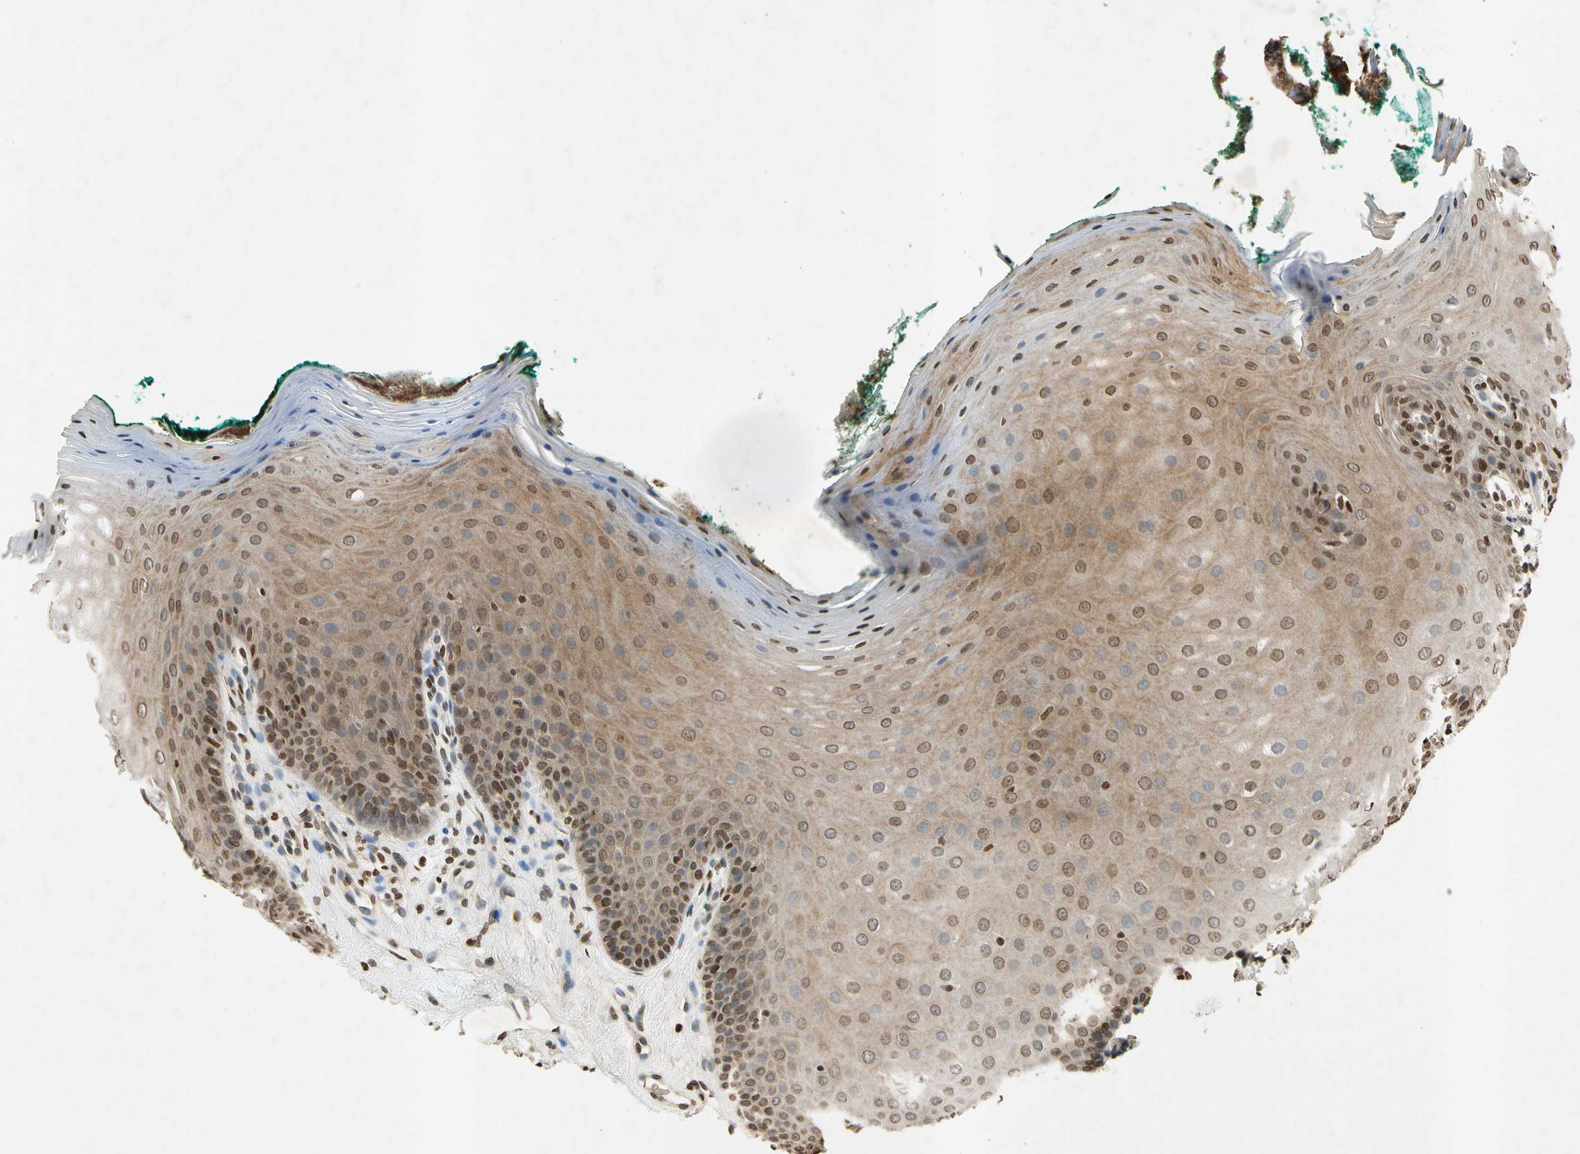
{"staining": {"intensity": "moderate", "quantity": ">75%", "location": "cytoplasmic/membranous,nuclear"}, "tissue": "oral mucosa", "cell_type": "Squamous epithelial cells", "image_type": "normal", "snomed": [{"axis": "morphology", "description": "Normal tissue, NOS"}, {"axis": "topography", "description": "Skeletal muscle"}, {"axis": "topography", "description": "Oral tissue"}], "caption": "A brown stain highlights moderate cytoplasmic/membranous,nuclear staining of a protein in squamous epithelial cells of normal human oral mucosa. (IHC, brightfield microscopy, high magnification).", "gene": "HOXB3", "patient": {"sex": "male", "age": 58}}